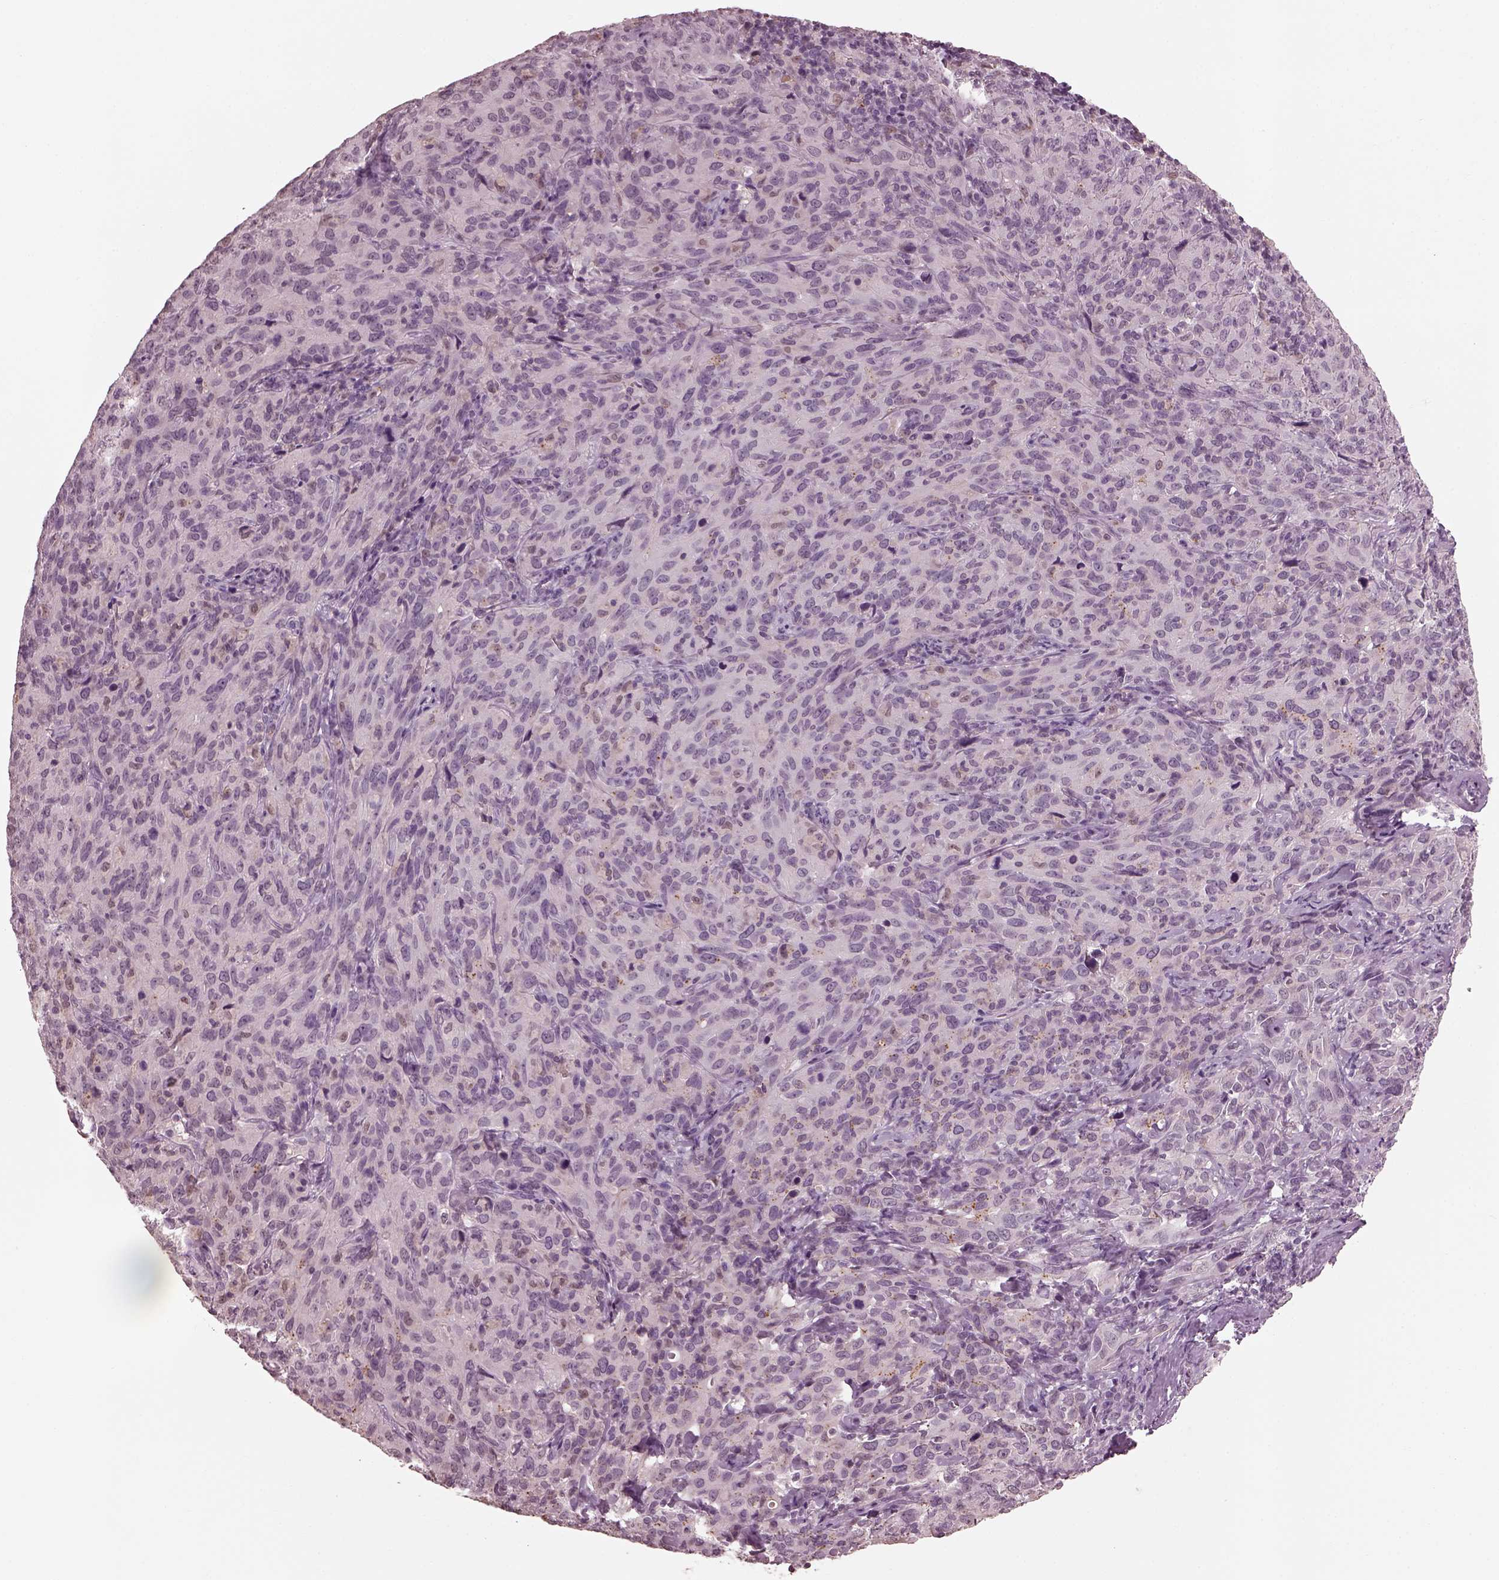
{"staining": {"intensity": "negative", "quantity": "none", "location": "none"}, "tissue": "cervical cancer", "cell_type": "Tumor cells", "image_type": "cancer", "snomed": [{"axis": "morphology", "description": "Squamous cell carcinoma, NOS"}, {"axis": "topography", "description": "Cervix"}], "caption": "Immunohistochemical staining of human squamous cell carcinoma (cervical) shows no significant staining in tumor cells.", "gene": "TSKS", "patient": {"sex": "female", "age": 51}}